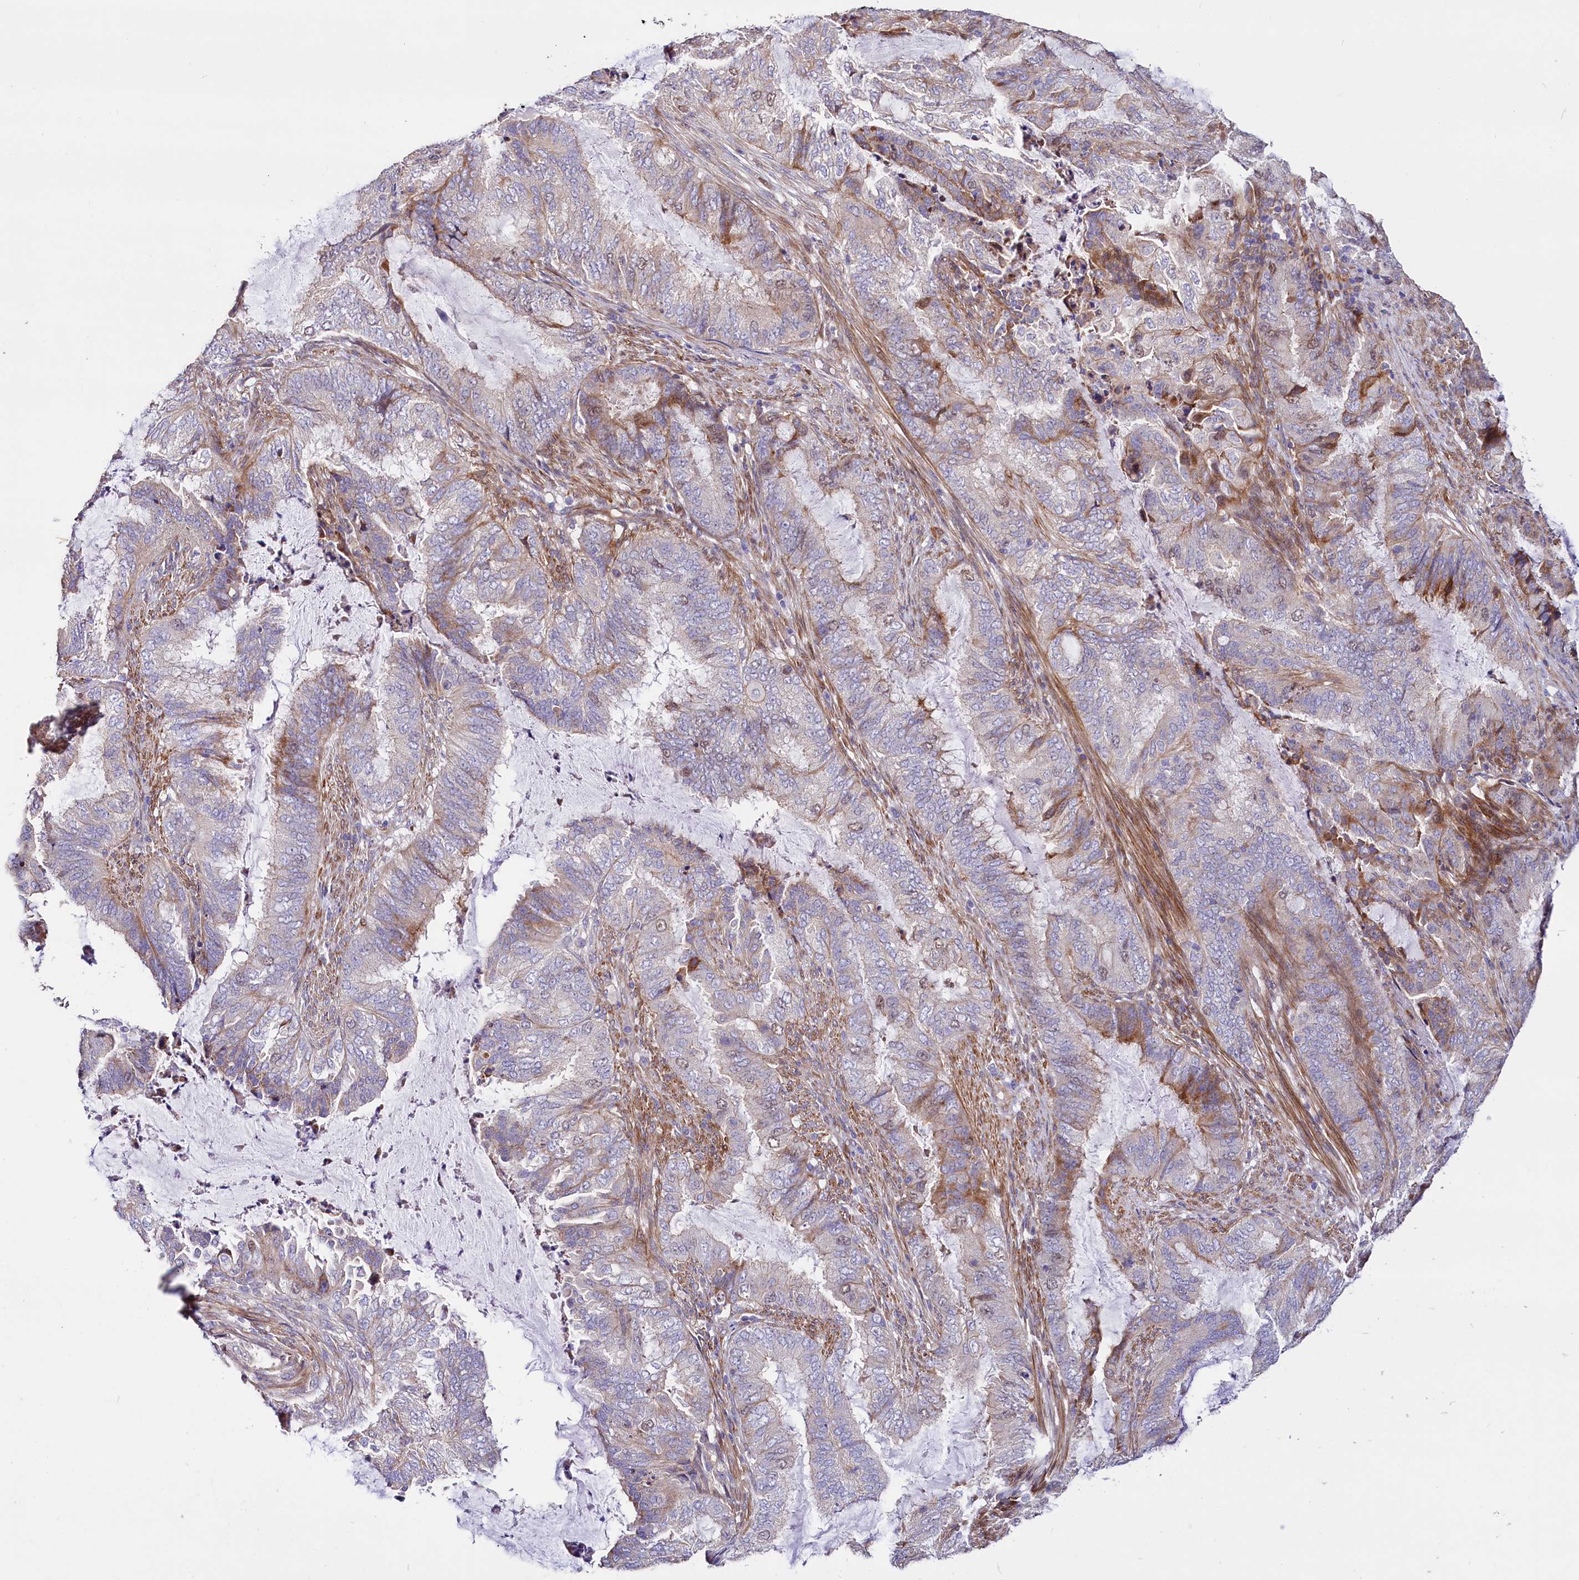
{"staining": {"intensity": "moderate", "quantity": "<25%", "location": "cytoplasmic/membranous,nuclear"}, "tissue": "endometrial cancer", "cell_type": "Tumor cells", "image_type": "cancer", "snomed": [{"axis": "morphology", "description": "Adenocarcinoma, NOS"}, {"axis": "topography", "description": "Endometrium"}], "caption": "Endometrial adenocarcinoma was stained to show a protein in brown. There is low levels of moderate cytoplasmic/membranous and nuclear expression in approximately <25% of tumor cells. The staining was performed using DAB to visualize the protein expression in brown, while the nuclei were stained in blue with hematoxylin (Magnification: 20x).", "gene": "WNT8A", "patient": {"sex": "female", "age": 51}}